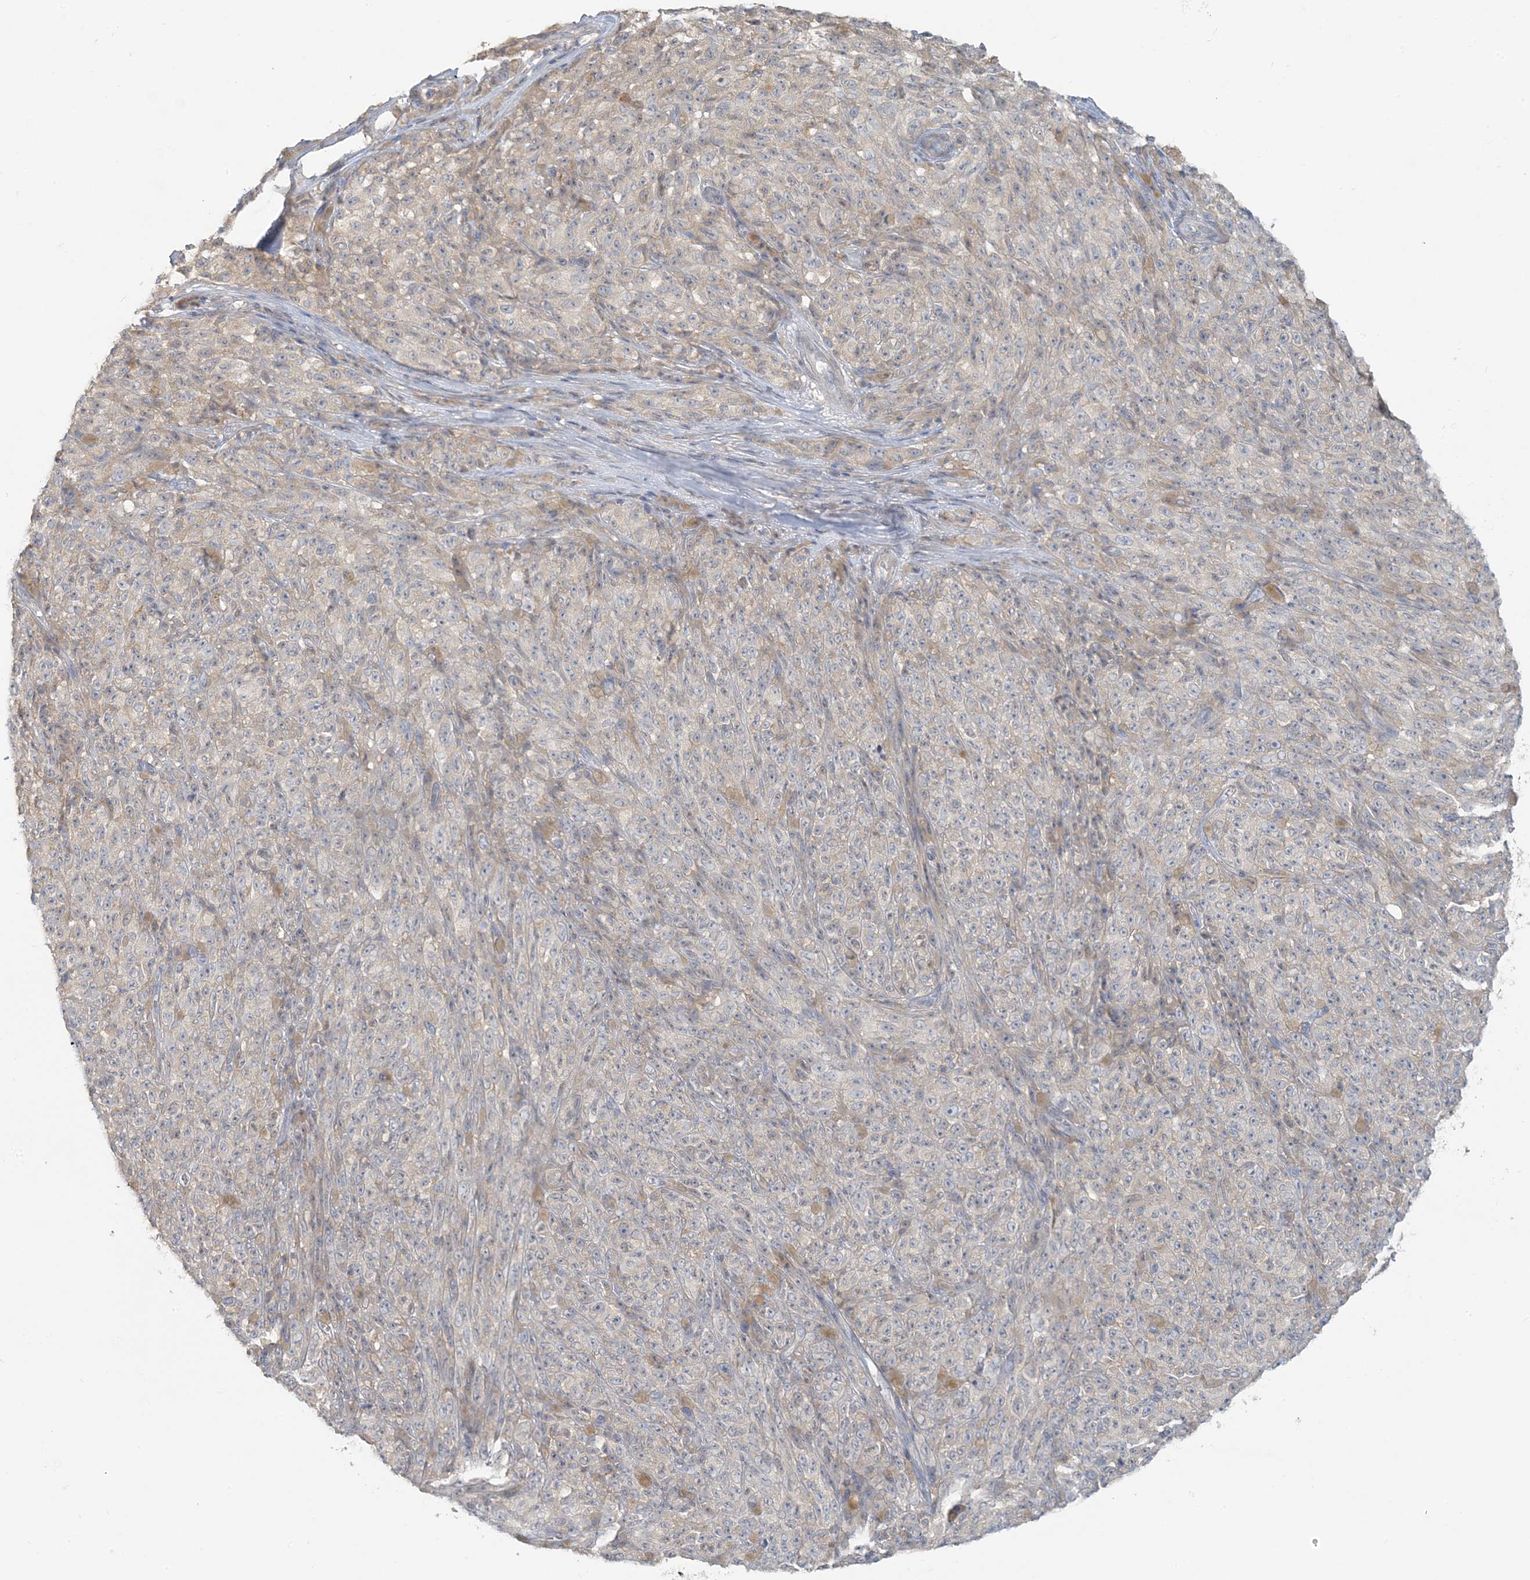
{"staining": {"intensity": "negative", "quantity": "none", "location": "none"}, "tissue": "melanoma", "cell_type": "Tumor cells", "image_type": "cancer", "snomed": [{"axis": "morphology", "description": "Malignant melanoma, NOS"}, {"axis": "topography", "description": "Skin"}], "caption": "IHC of human melanoma displays no expression in tumor cells. The staining was performed using DAB (3,3'-diaminobenzidine) to visualize the protein expression in brown, while the nuclei were stained in blue with hematoxylin (Magnification: 20x).", "gene": "EEFSEC", "patient": {"sex": "female", "age": 82}}